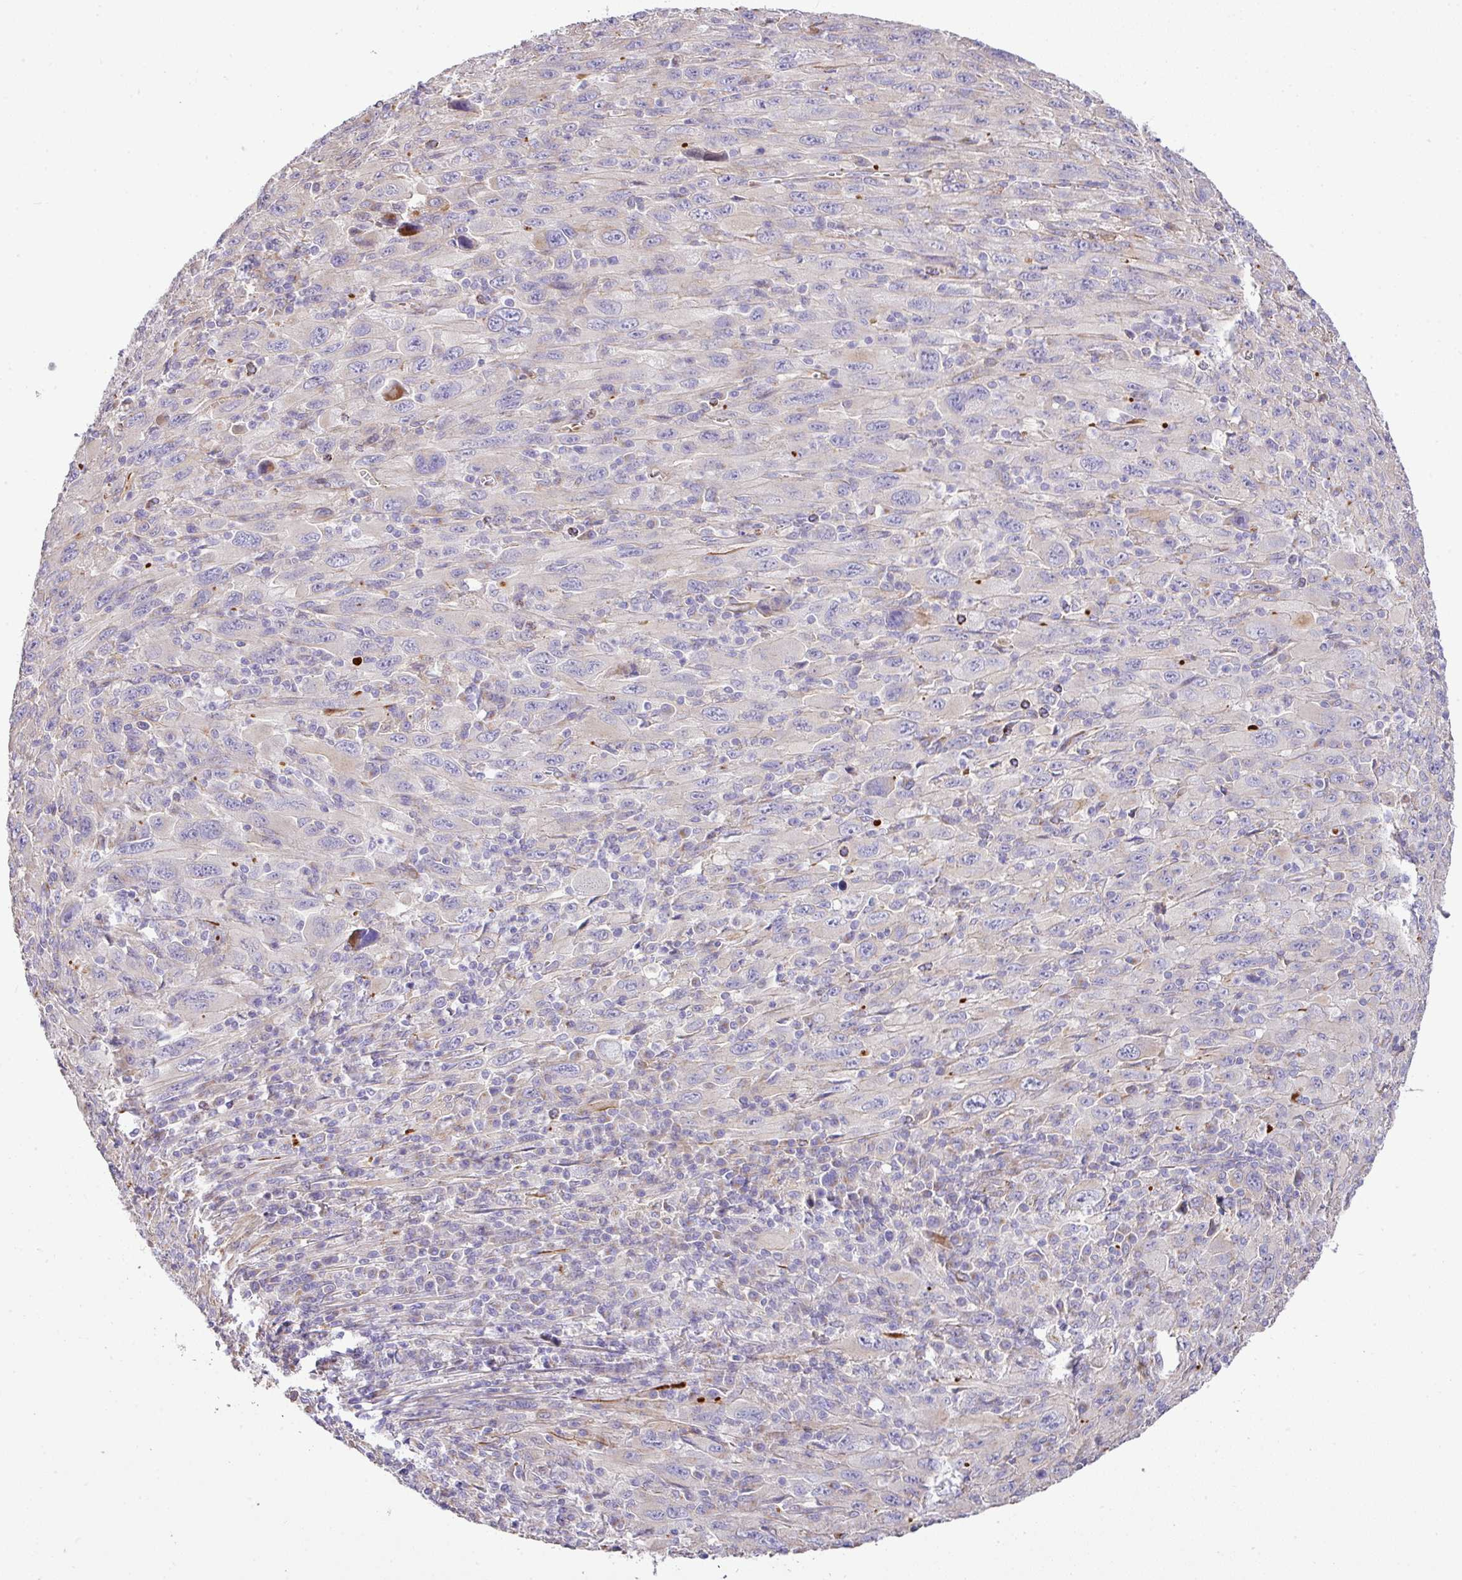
{"staining": {"intensity": "negative", "quantity": "none", "location": "none"}, "tissue": "melanoma", "cell_type": "Tumor cells", "image_type": "cancer", "snomed": [{"axis": "morphology", "description": "Malignant melanoma, Metastatic site"}, {"axis": "topography", "description": "Skin"}], "caption": "Immunohistochemistry (IHC) micrograph of human melanoma stained for a protein (brown), which demonstrates no staining in tumor cells.", "gene": "CTXN2", "patient": {"sex": "female", "age": 56}}